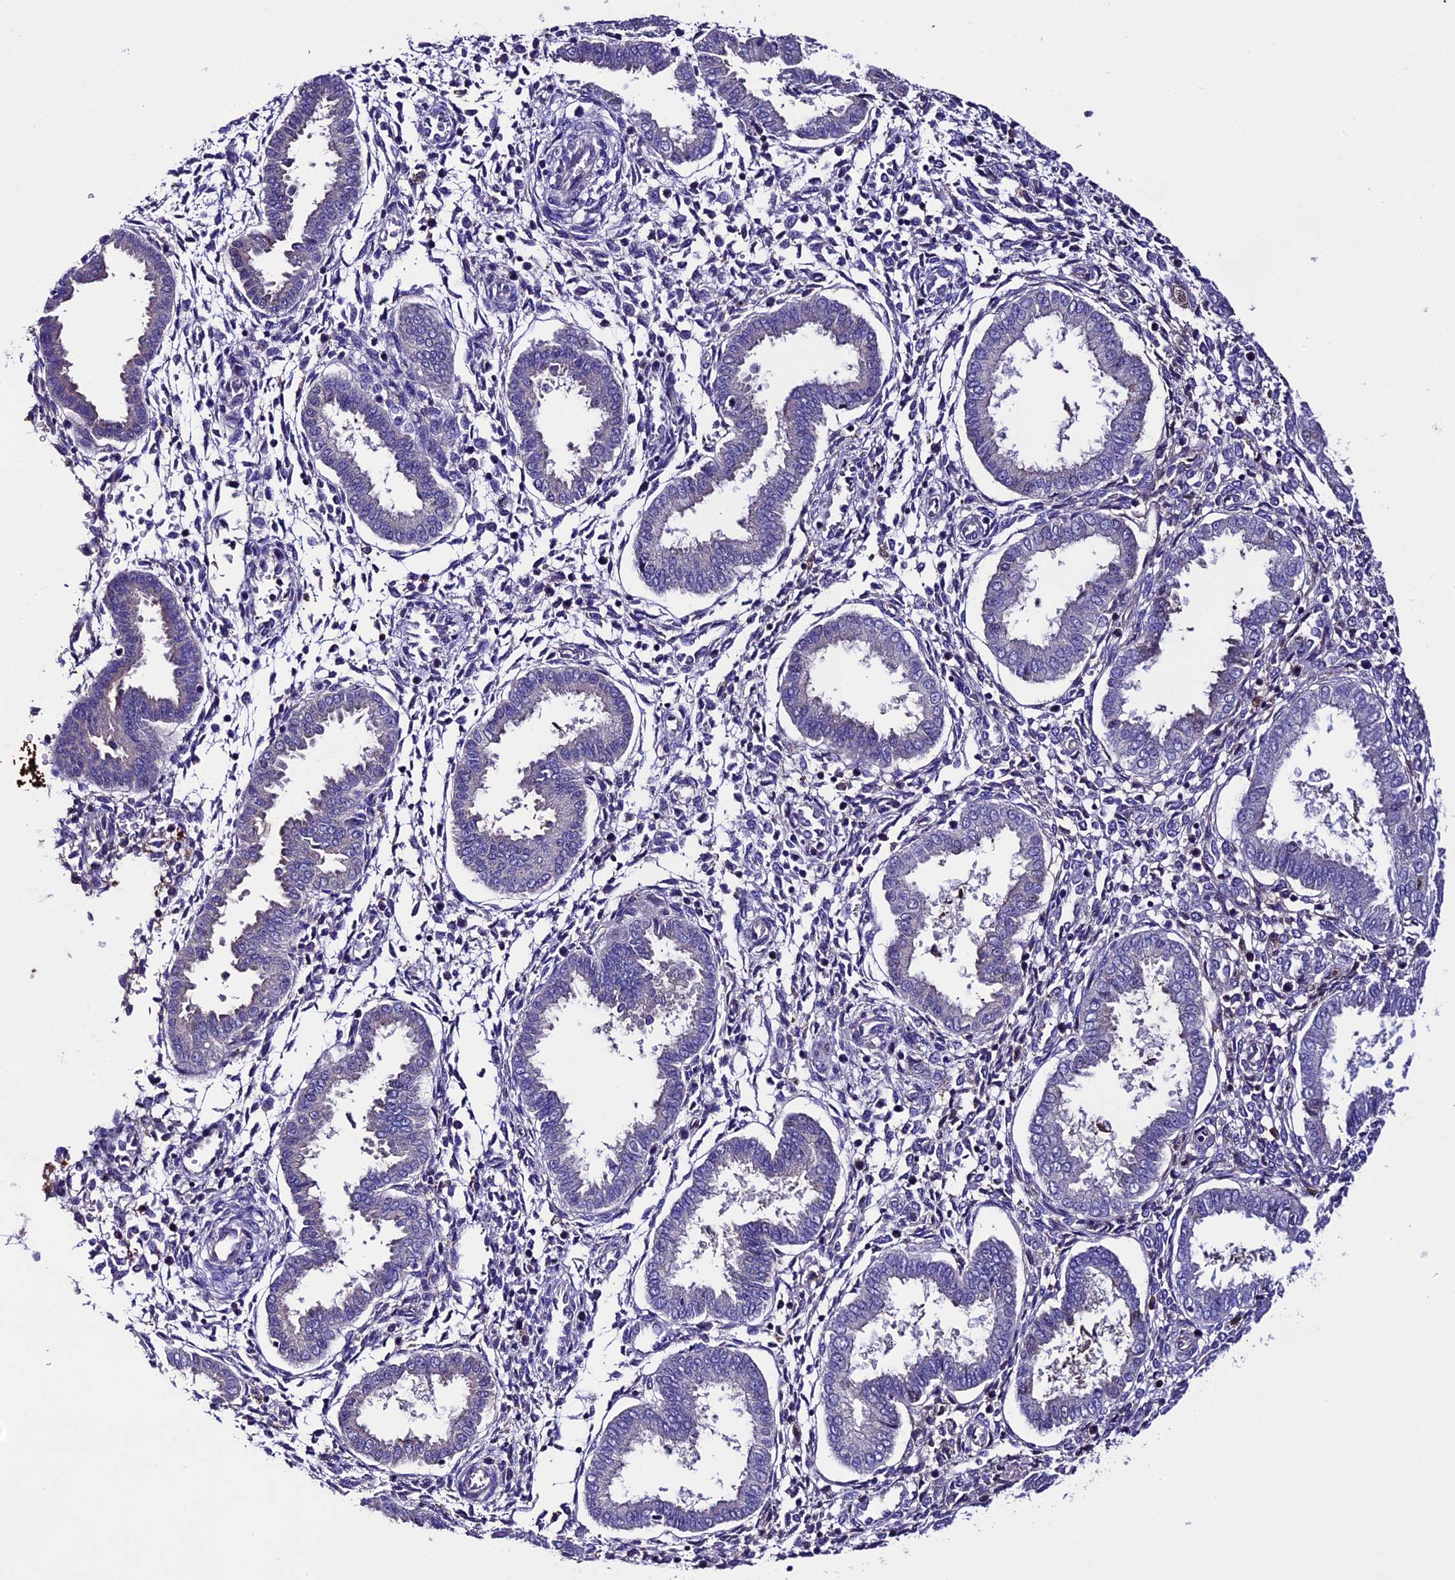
{"staining": {"intensity": "weak", "quantity": "<25%", "location": "cytoplasmic/membranous"}, "tissue": "endometrium", "cell_type": "Cells in endometrial stroma", "image_type": "normal", "snomed": [{"axis": "morphology", "description": "Normal tissue, NOS"}, {"axis": "topography", "description": "Endometrium"}], "caption": "The histopathology image reveals no significant staining in cells in endometrial stroma of endometrium.", "gene": "TCP11L2", "patient": {"sex": "female", "age": 24}}